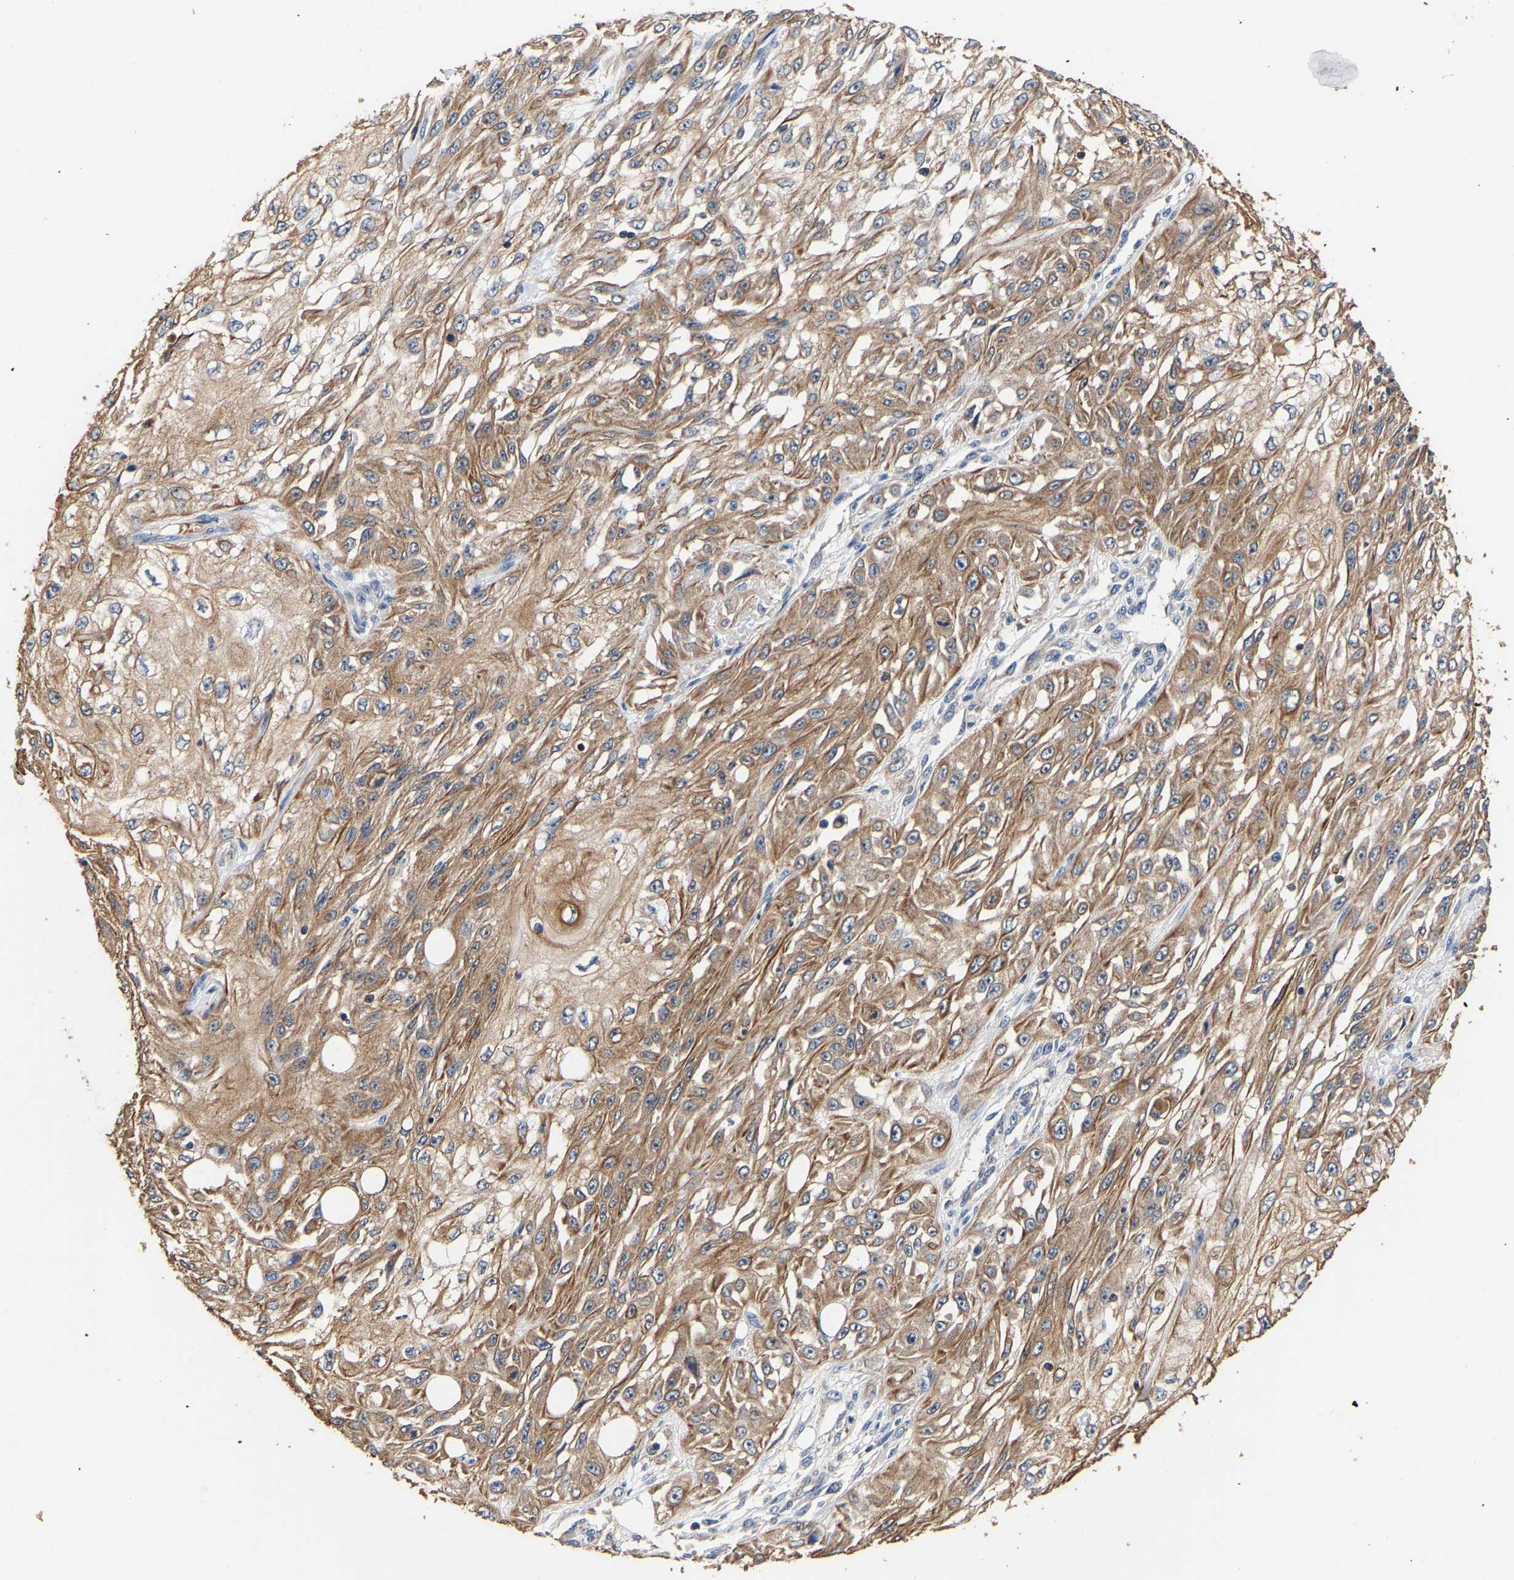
{"staining": {"intensity": "moderate", "quantity": ">75%", "location": "cytoplasmic/membranous"}, "tissue": "skin cancer", "cell_type": "Tumor cells", "image_type": "cancer", "snomed": [{"axis": "morphology", "description": "Squamous cell carcinoma, NOS"}, {"axis": "morphology", "description": "Squamous cell carcinoma, metastatic, NOS"}, {"axis": "topography", "description": "Skin"}, {"axis": "topography", "description": "Lymph node"}], "caption": "Moderate cytoplasmic/membranous protein positivity is appreciated in approximately >75% of tumor cells in metastatic squamous cell carcinoma (skin).", "gene": "LRBA", "patient": {"sex": "male", "age": 75}}